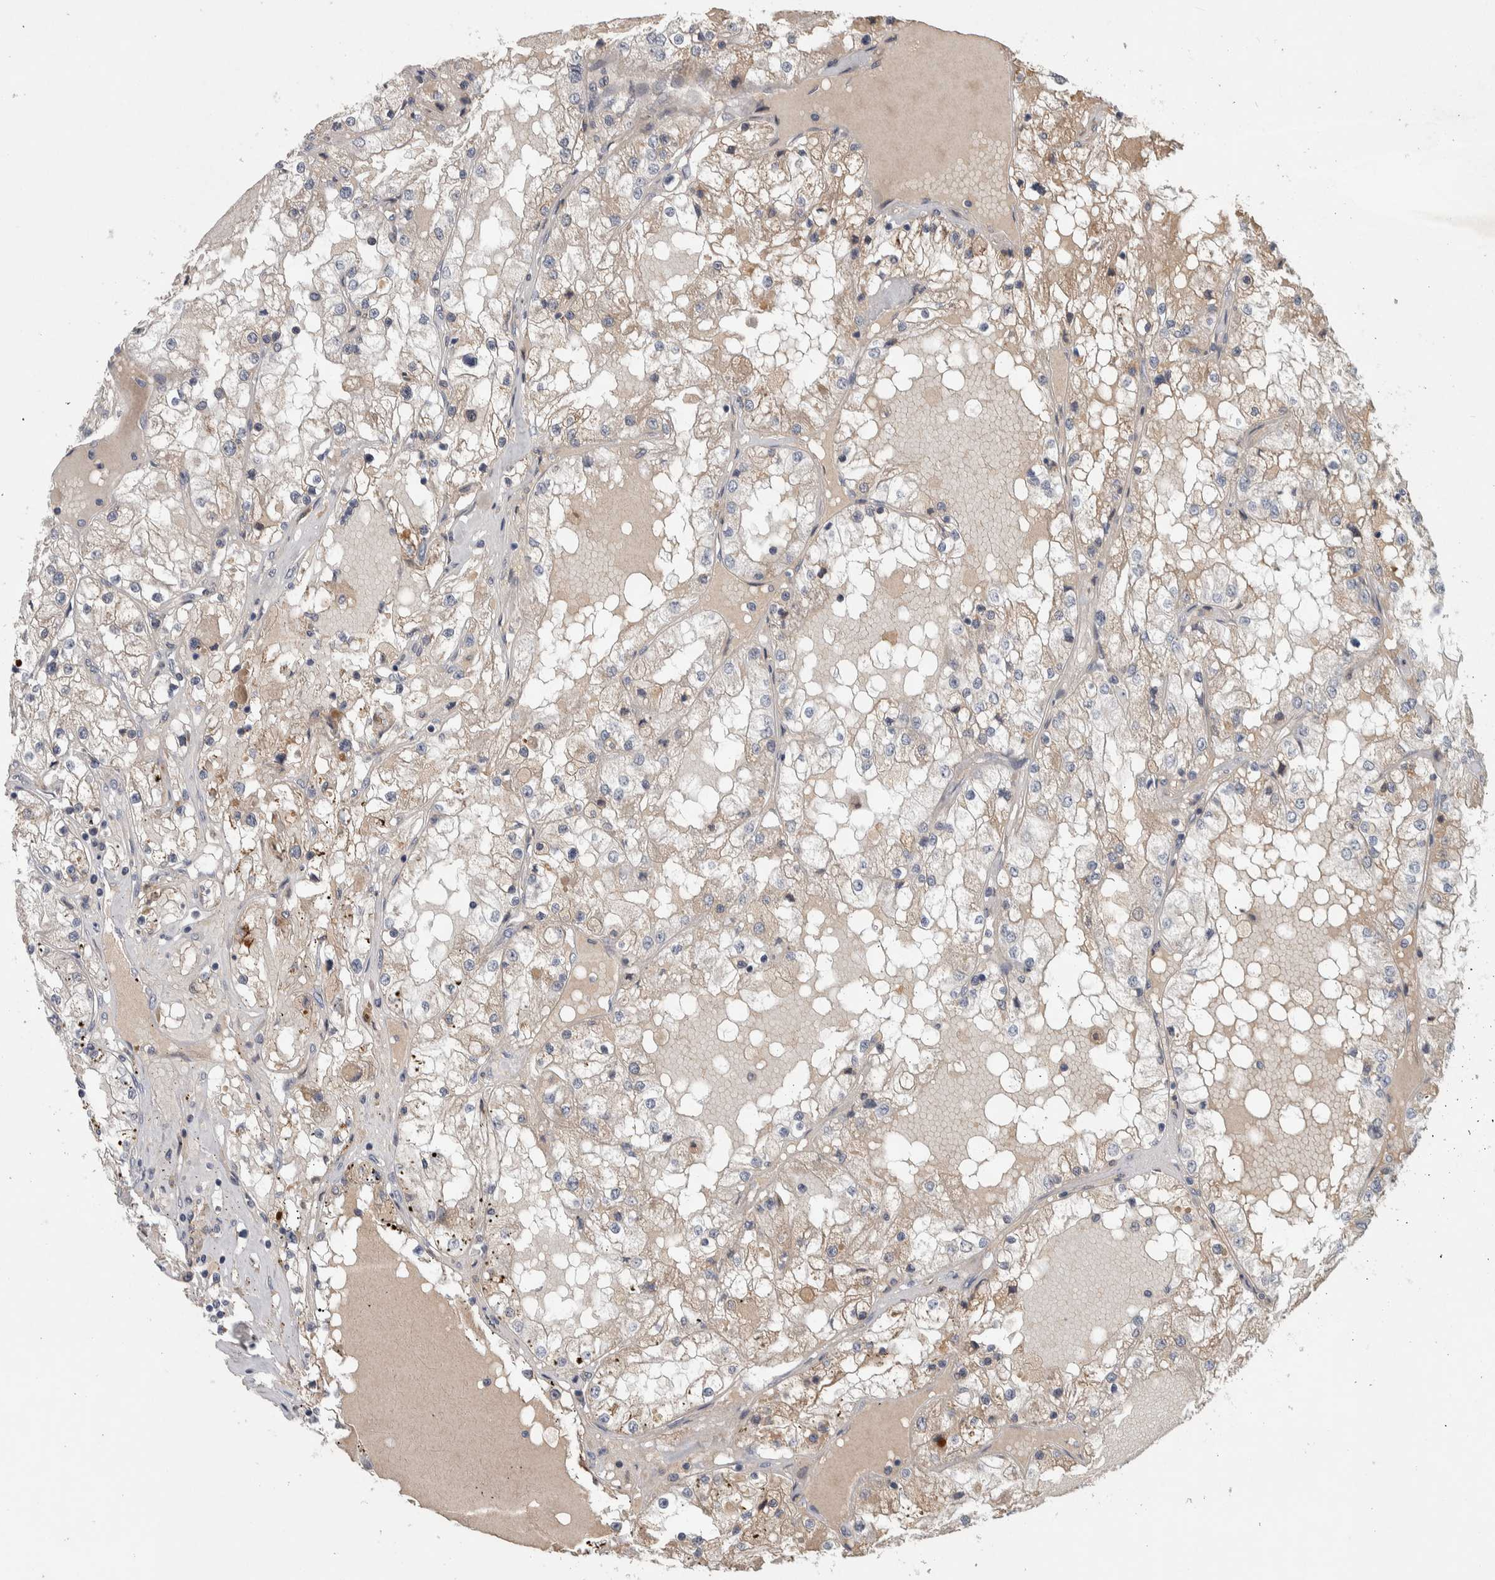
{"staining": {"intensity": "weak", "quantity": "25%-75%", "location": "cytoplasmic/membranous"}, "tissue": "renal cancer", "cell_type": "Tumor cells", "image_type": "cancer", "snomed": [{"axis": "morphology", "description": "Adenocarcinoma, NOS"}, {"axis": "topography", "description": "Kidney"}], "caption": "Adenocarcinoma (renal) stained with IHC demonstrates weak cytoplasmic/membranous positivity in approximately 25%-75% of tumor cells. Immunohistochemistry stains the protein of interest in brown and the nuclei are stained blue.", "gene": "CHRM3", "patient": {"sex": "male", "age": 68}}